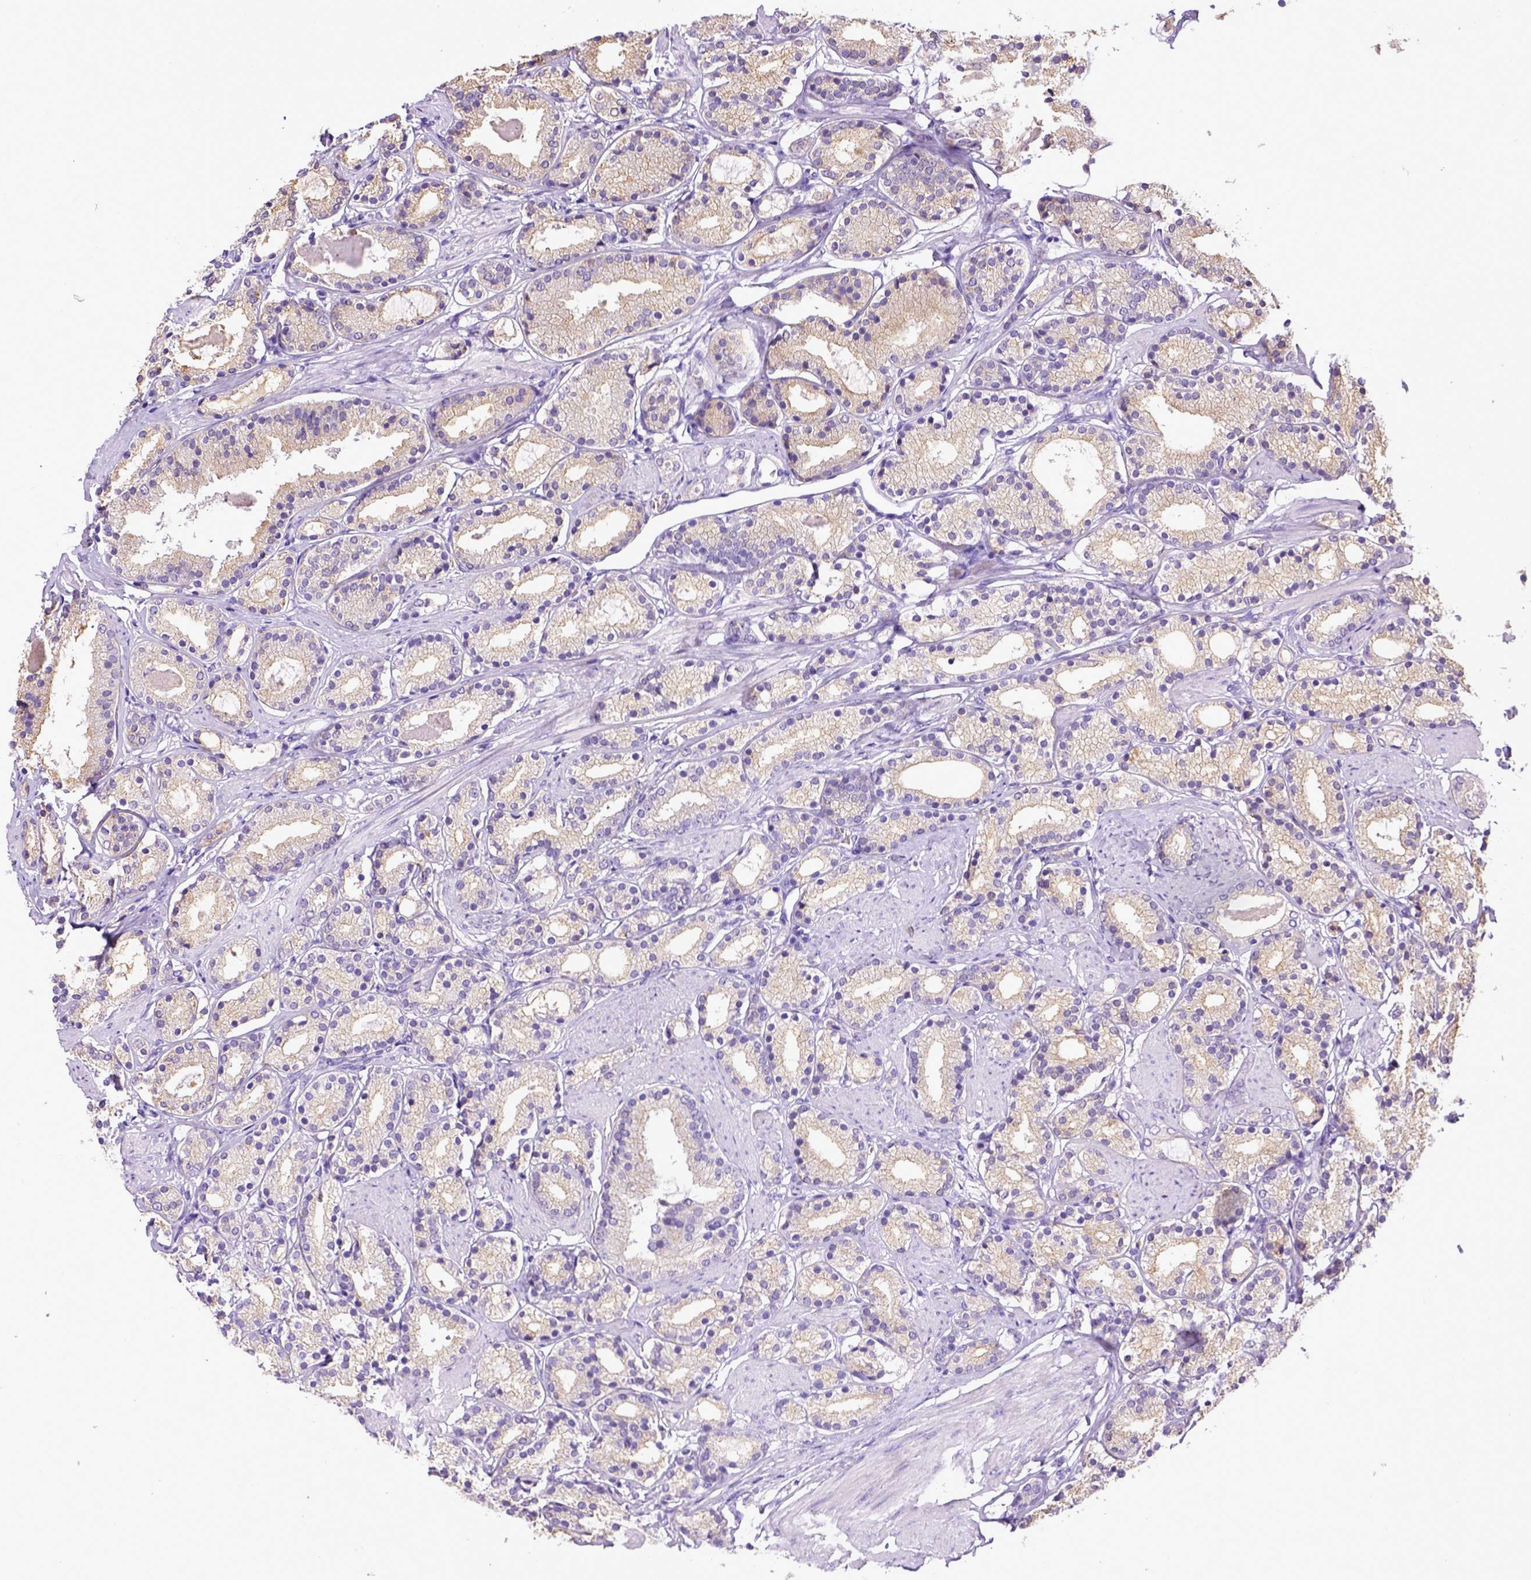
{"staining": {"intensity": "weak", "quantity": "<25%", "location": "cytoplasmic/membranous"}, "tissue": "prostate cancer", "cell_type": "Tumor cells", "image_type": "cancer", "snomed": [{"axis": "morphology", "description": "Adenocarcinoma, High grade"}, {"axis": "topography", "description": "Prostate"}], "caption": "Prostate cancer (high-grade adenocarcinoma) was stained to show a protein in brown. There is no significant positivity in tumor cells. (Stains: DAB immunohistochemistry (IHC) with hematoxylin counter stain, Microscopy: brightfield microscopy at high magnification).", "gene": "SPEF1", "patient": {"sex": "male", "age": 63}}